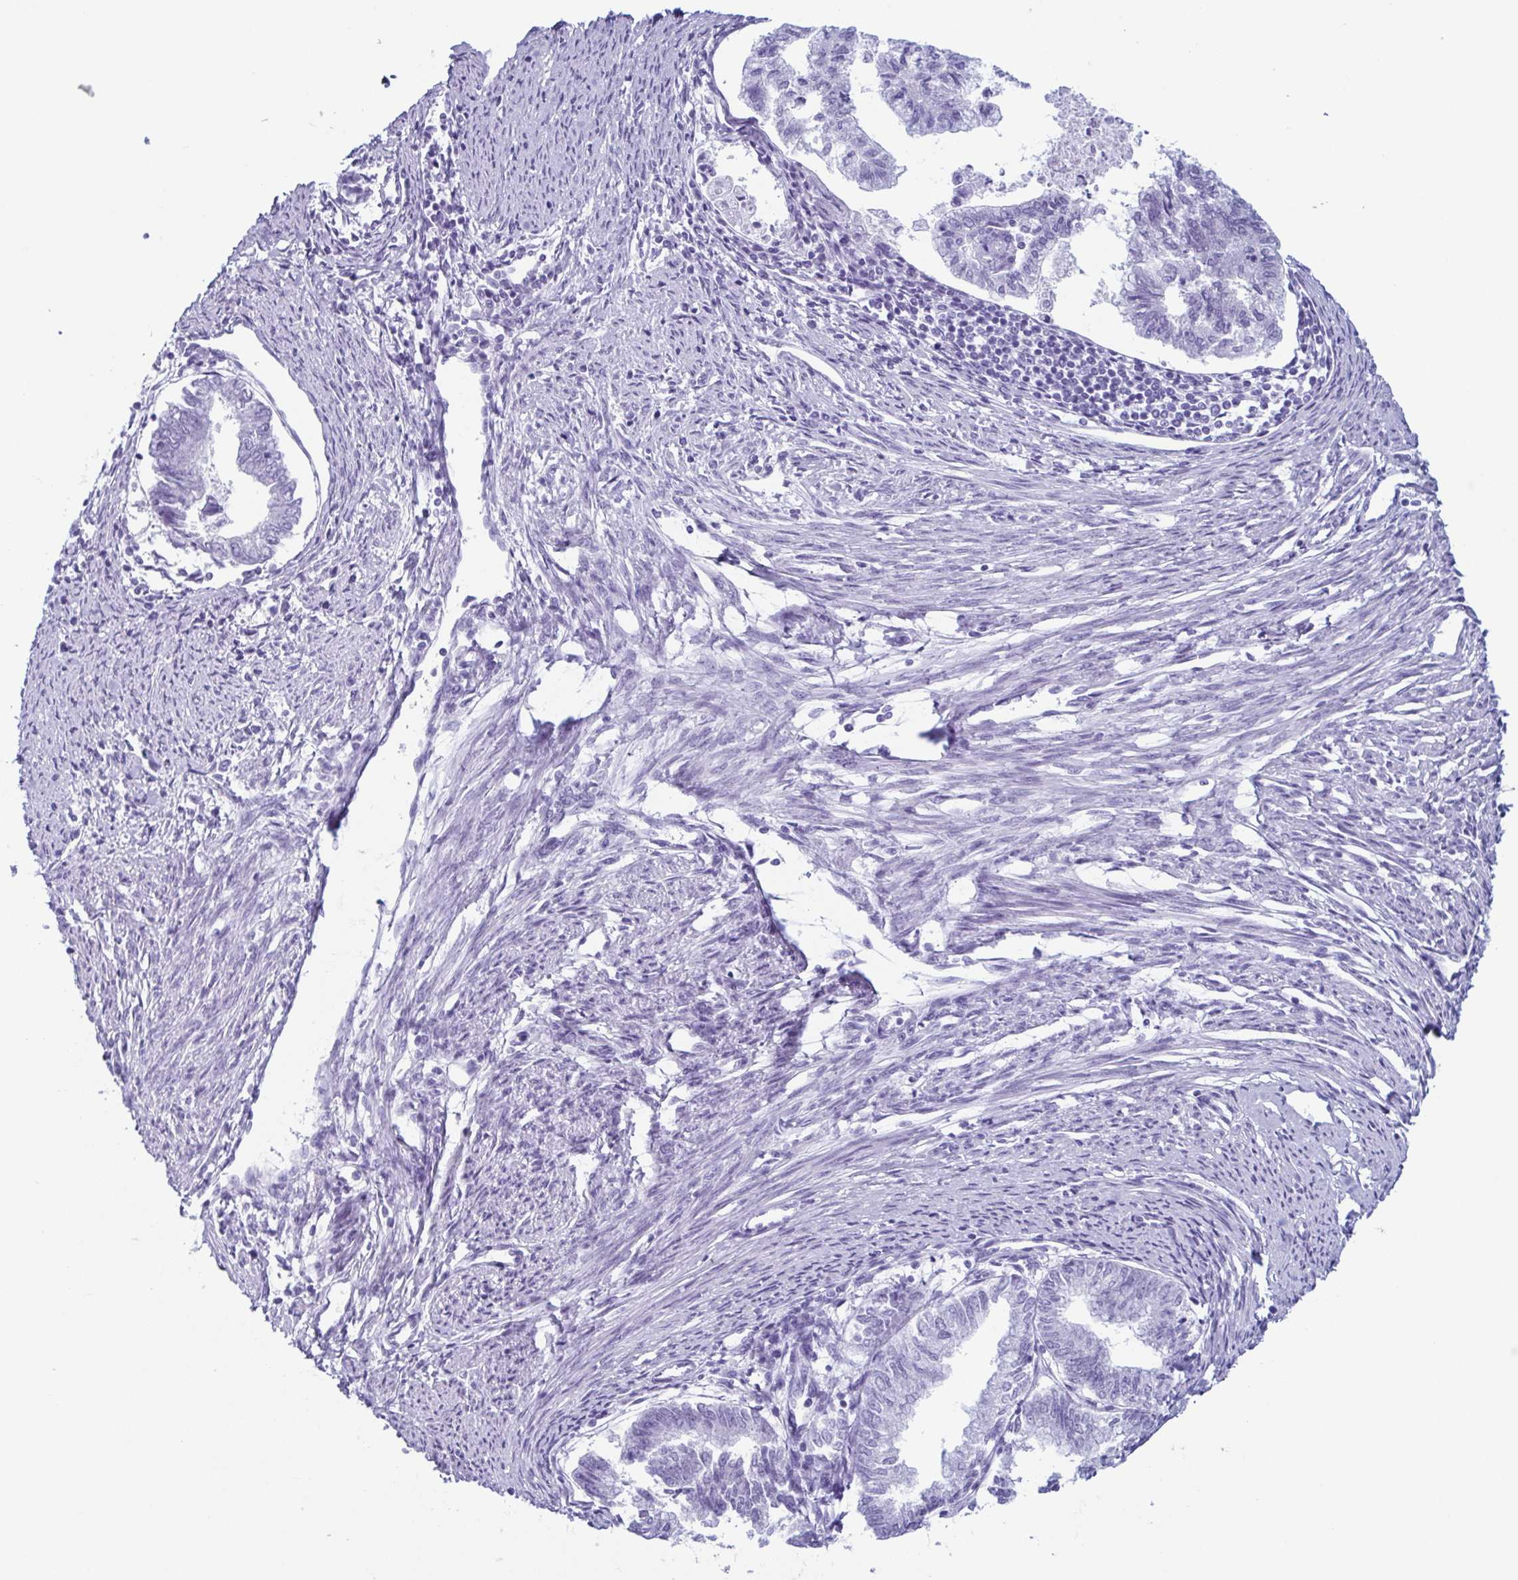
{"staining": {"intensity": "negative", "quantity": "none", "location": "none"}, "tissue": "endometrial cancer", "cell_type": "Tumor cells", "image_type": "cancer", "snomed": [{"axis": "morphology", "description": "Adenocarcinoma, NOS"}, {"axis": "topography", "description": "Endometrium"}], "caption": "Immunohistochemical staining of endometrial cancer (adenocarcinoma) exhibits no significant expression in tumor cells.", "gene": "ENKUR", "patient": {"sex": "female", "age": 79}}